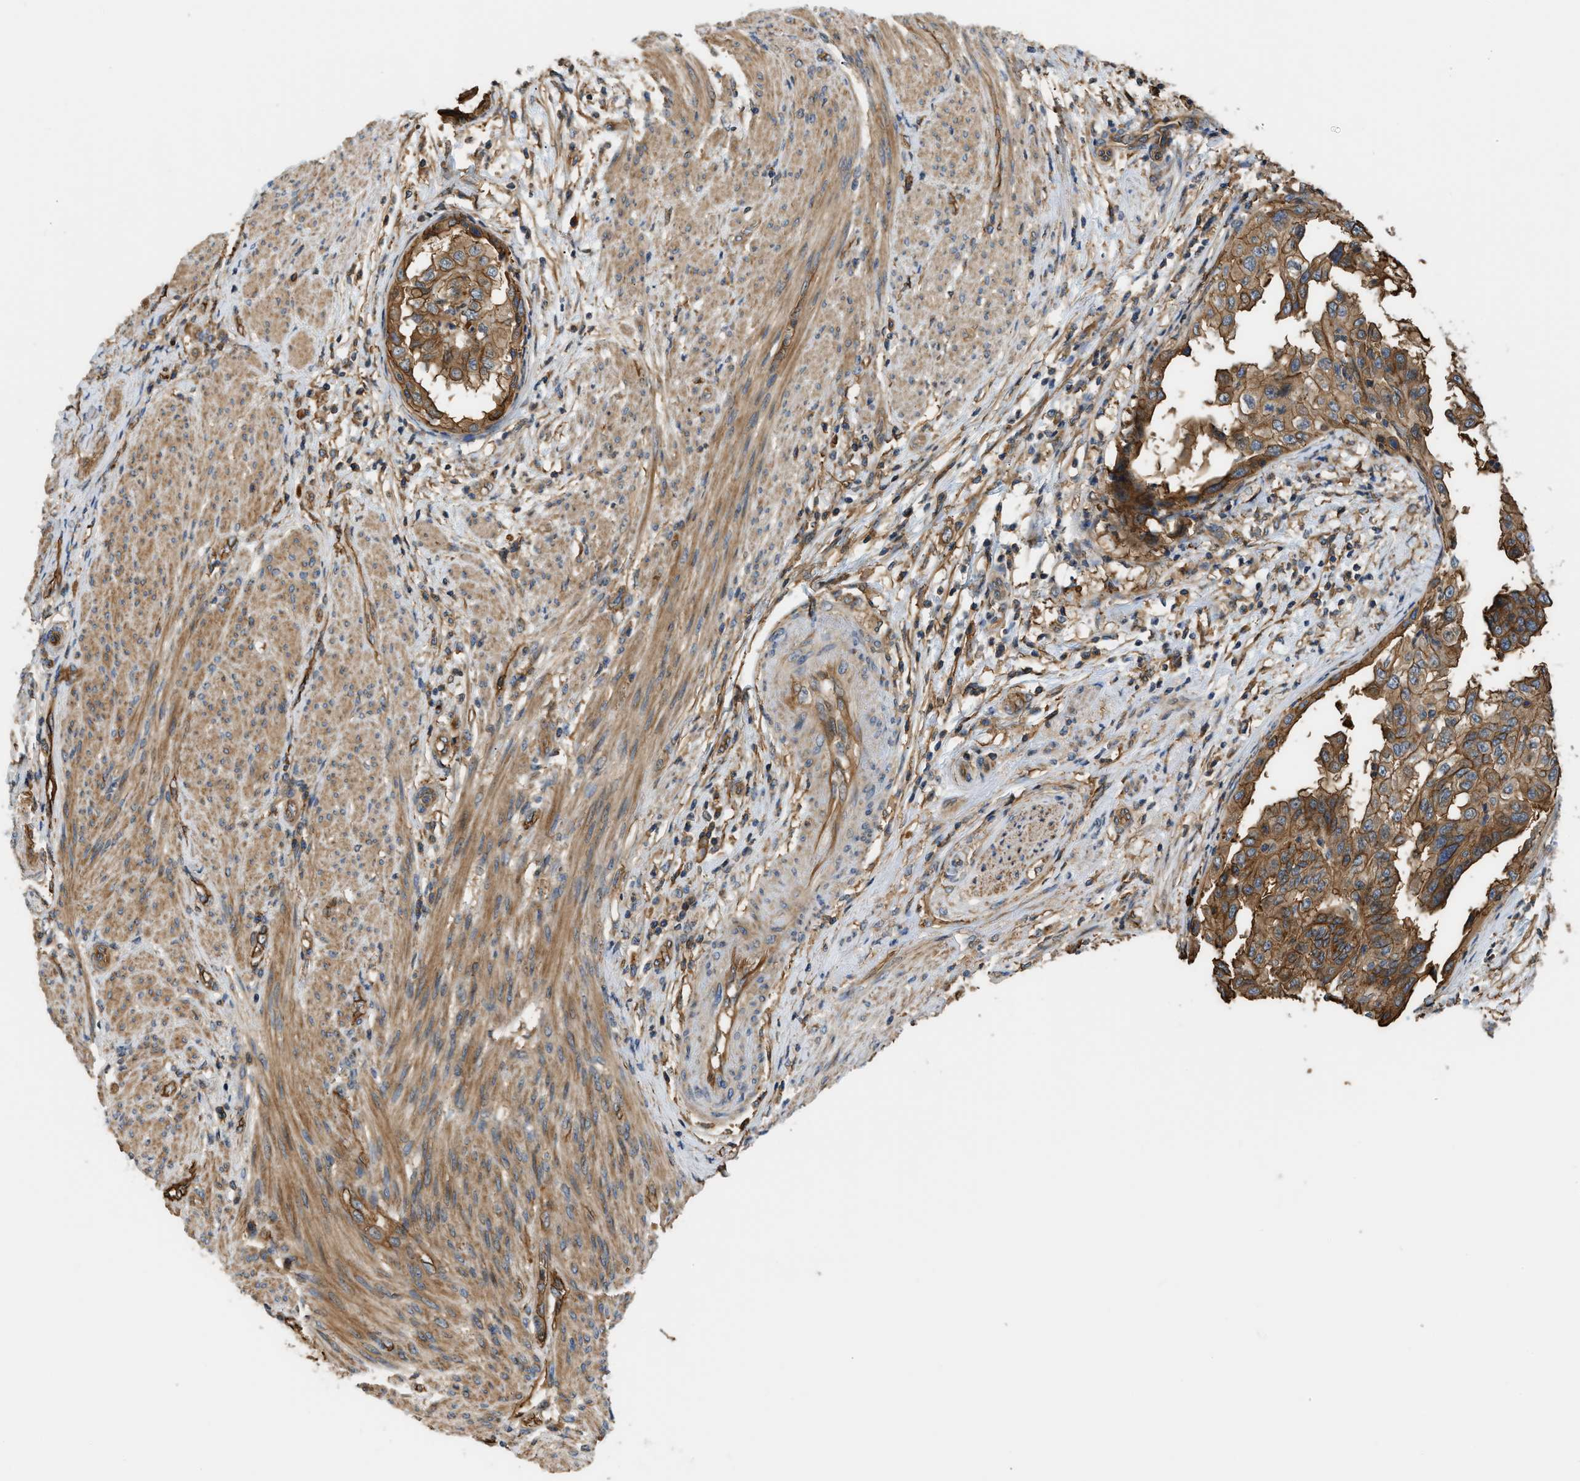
{"staining": {"intensity": "strong", "quantity": ">75%", "location": "cytoplasmic/membranous"}, "tissue": "endometrial cancer", "cell_type": "Tumor cells", "image_type": "cancer", "snomed": [{"axis": "morphology", "description": "Adenocarcinoma, NOS"}, {"axis": "topography", "description": "Endometrium"}], "caption": "Human endometrial adenocarcinoma stained with a brown dye exhibits strong cytoplasmic/membranous positive expression in about >75% of tumor cells.", "gene": "DDHD2", "patient": {"sex": "female", "age": 85}}